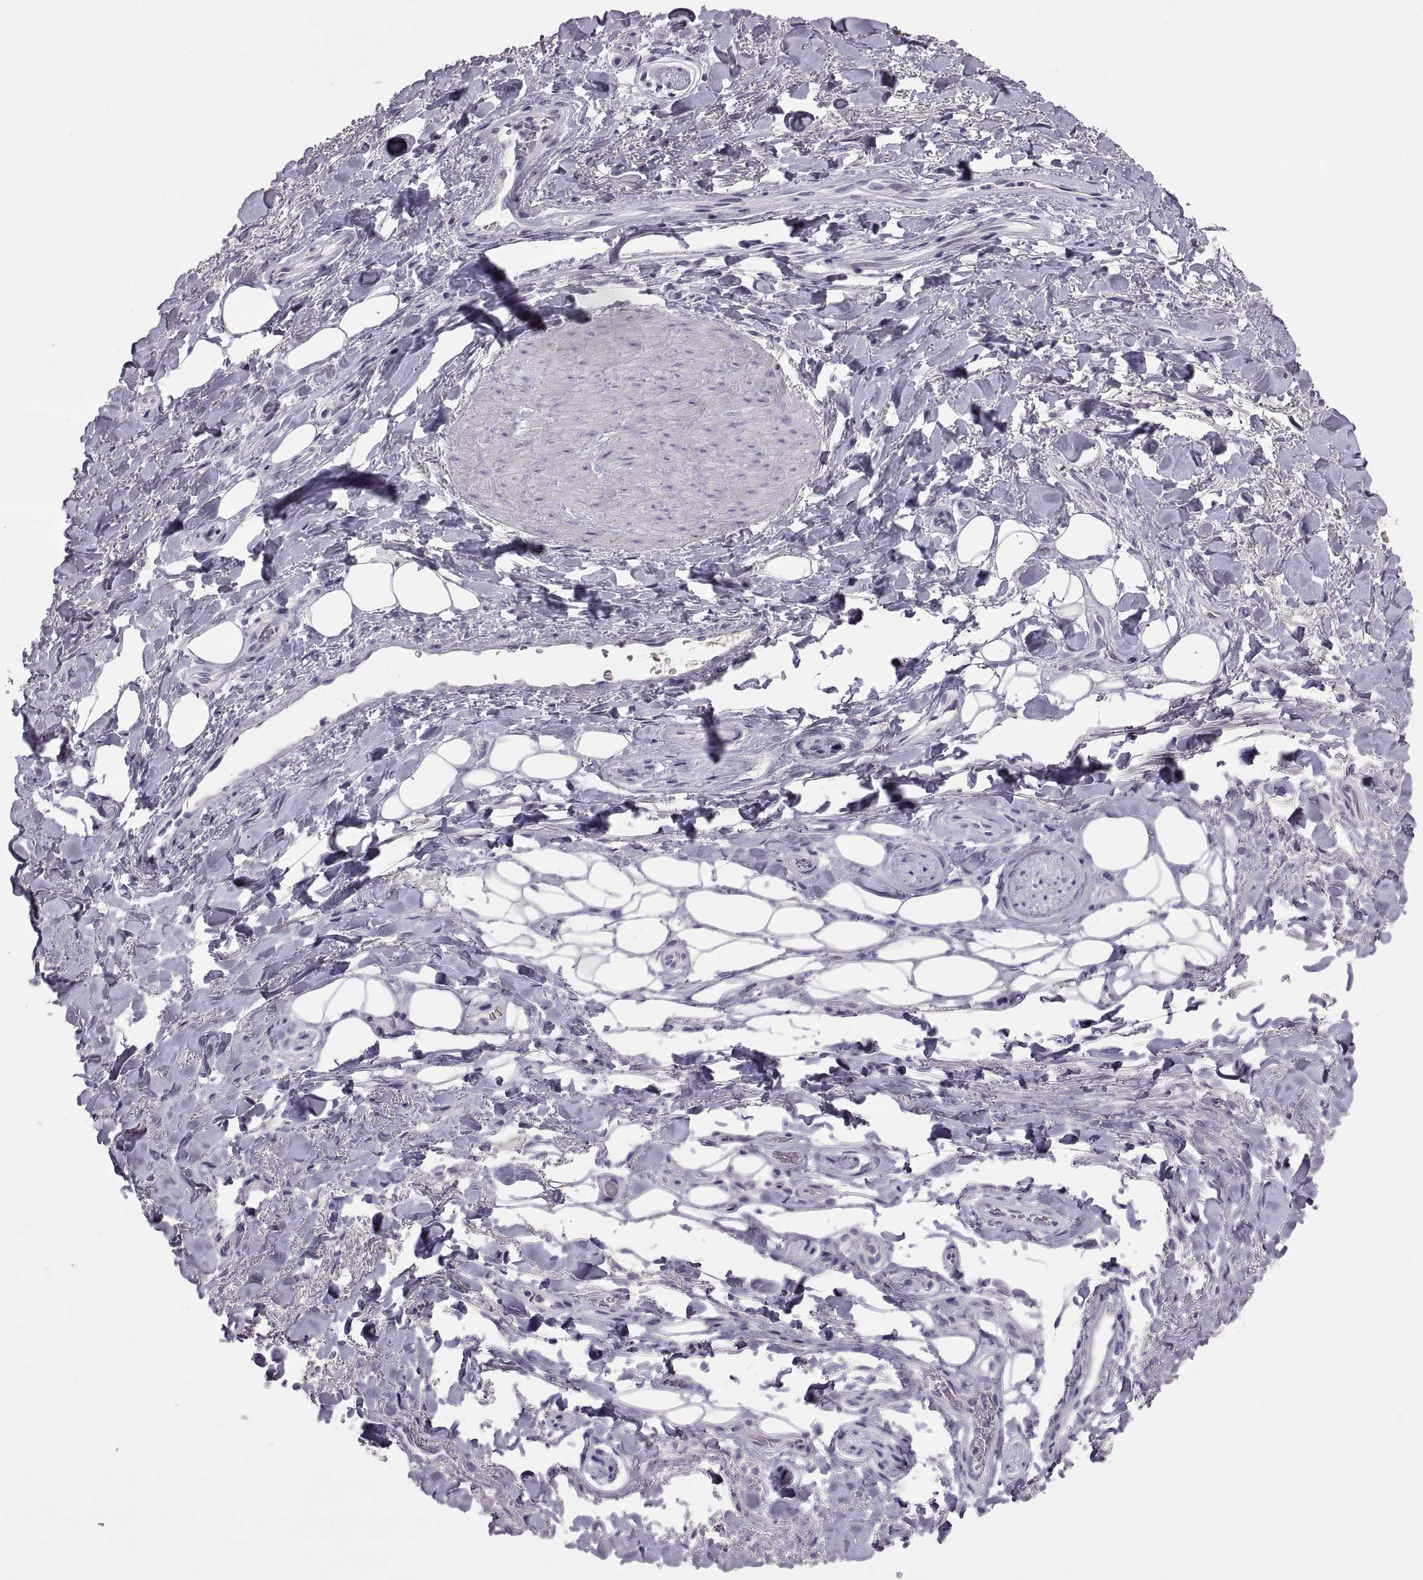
{"staining": {"intensity": "negative", "quantity": "none", "location": "none"}, "tissue": "adipose tissue", "cell_type": "Adipocytes", "image_type": "normal", "snomed": [{"axis": "morphology", "description": "Normal tissue, NOS"}, {"axis": "topography", "description": "Anal"}, {"axis": "topography", "description": "Peripheral nerve tissue"}], "caption": "DAB (3,3'-diaminobenzidine) immunohistochemical staining of unremarkable adipose tissue reveals no significant positivity in adipocytes. Brightfield microscopy of IHC stained with DAB (brown) and hematoxylin (blue), captured at high magnification.", "gene": "TBX19", "patient": {"sex": "male", "age": 53}}